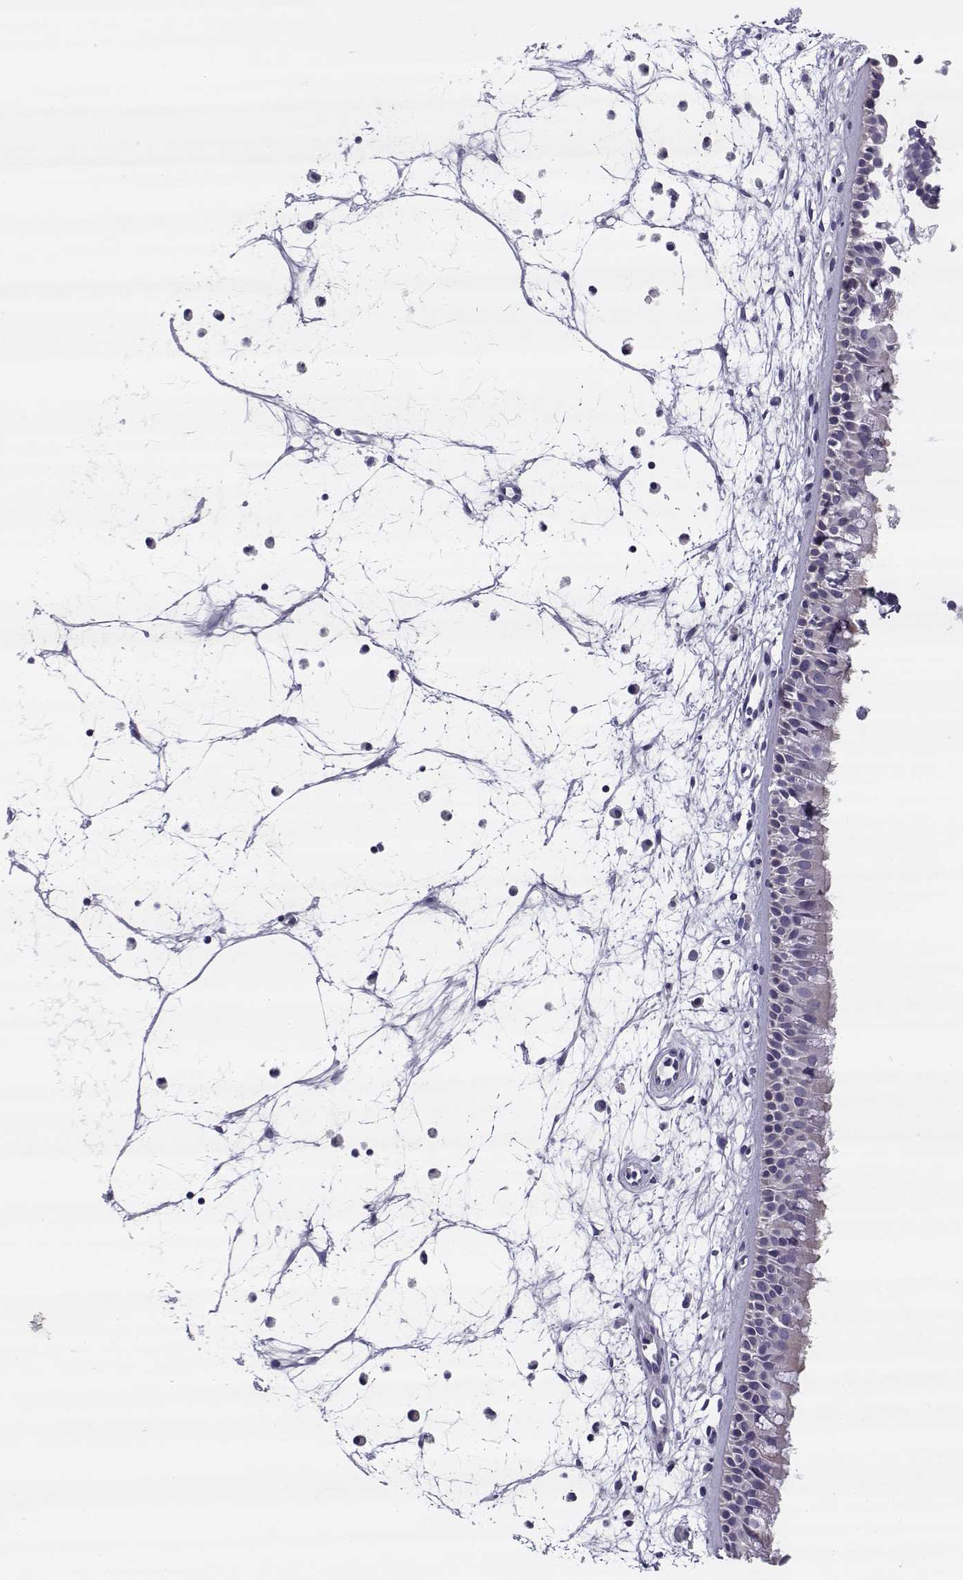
{"staining": {"intensity": "negative", "quantity": "none", "location": "none"}, "tissue": "nasopharynx", "cell_type": "Respiratory epithelial cells", "image_type": "normal", "snomed": [{"axis": "morphology", "description": "Normal tissue, NOS"}, {"axis": "topography", "description": "Nasopharynx"}], "caption": "Nasopharynx was stained to show a protein in brown. There is no significant expression in respiratory epithelial cells. Nuclei are stained in blue.", "gene": "CREB3L3", "patient": {"sex": "female", "age": 68}}